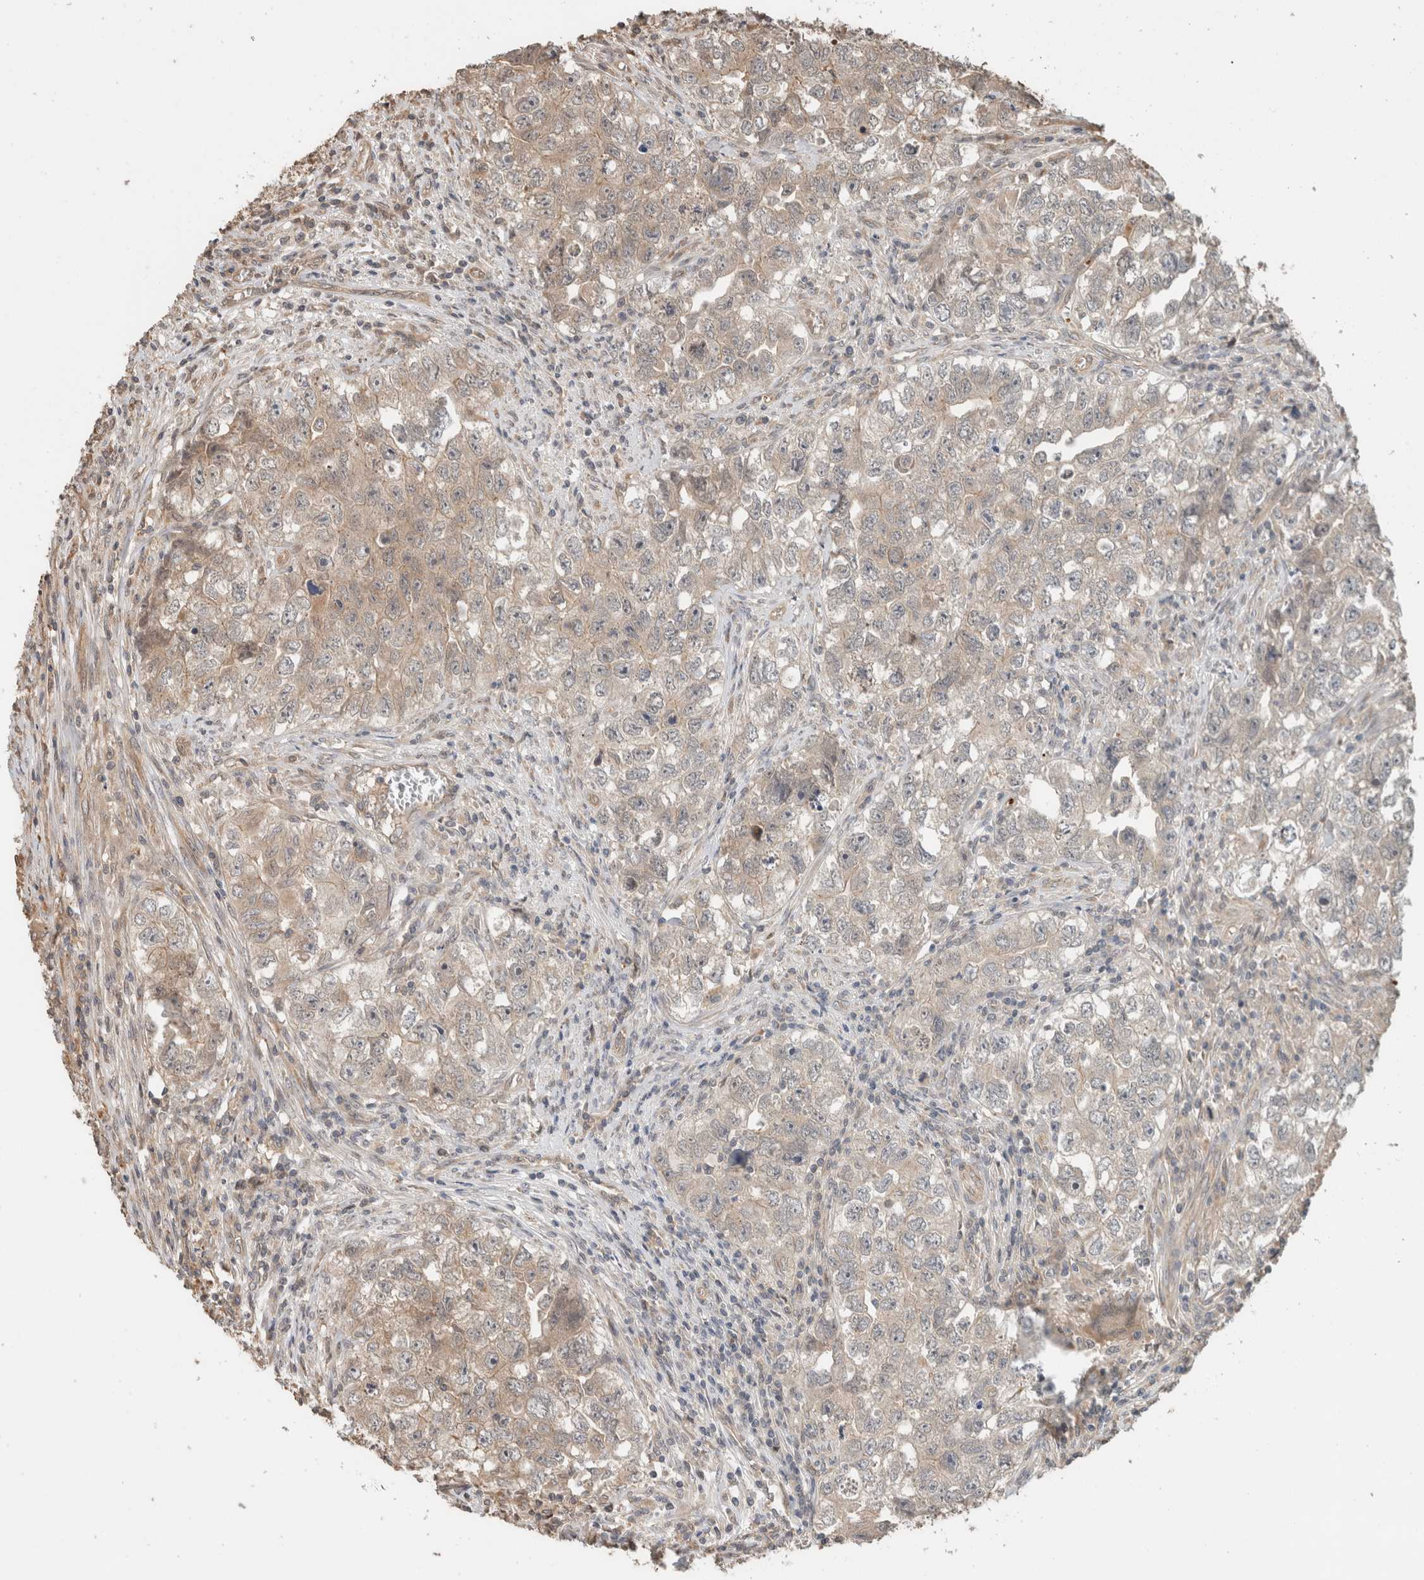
{"staining": {"intensity": "moderate", "quantity": "25%-75%", "location": "cytoplasmic/membranous"}, "tissue": "testis cancer", "cell_type": "Tumor cells", "image_type": "cancer", "snomed": [{"axis": "morphology", "description": "Seminoma, NOS"}, {"axis": "morphology", "description": "Carcinoma, Embryonal, NOS"}, {"axis": "topography", "description": "Testis"}], "caption": "DAB (3,3'-diaminobenzidine) immunohistochemical staining of human testis cancer (seminoma) exhibits moderate cytoplasmic/membranous protein expression in approximately 25%-75% of tumor cells. Using DAB (3,3'-diaminobenzidine) (brown) and hematoxylin (blue) stains, captured at high magnification using brightfield microscopy.", "gene": "OTUD6B", "patient": {"sex": "male", "age": 43}}